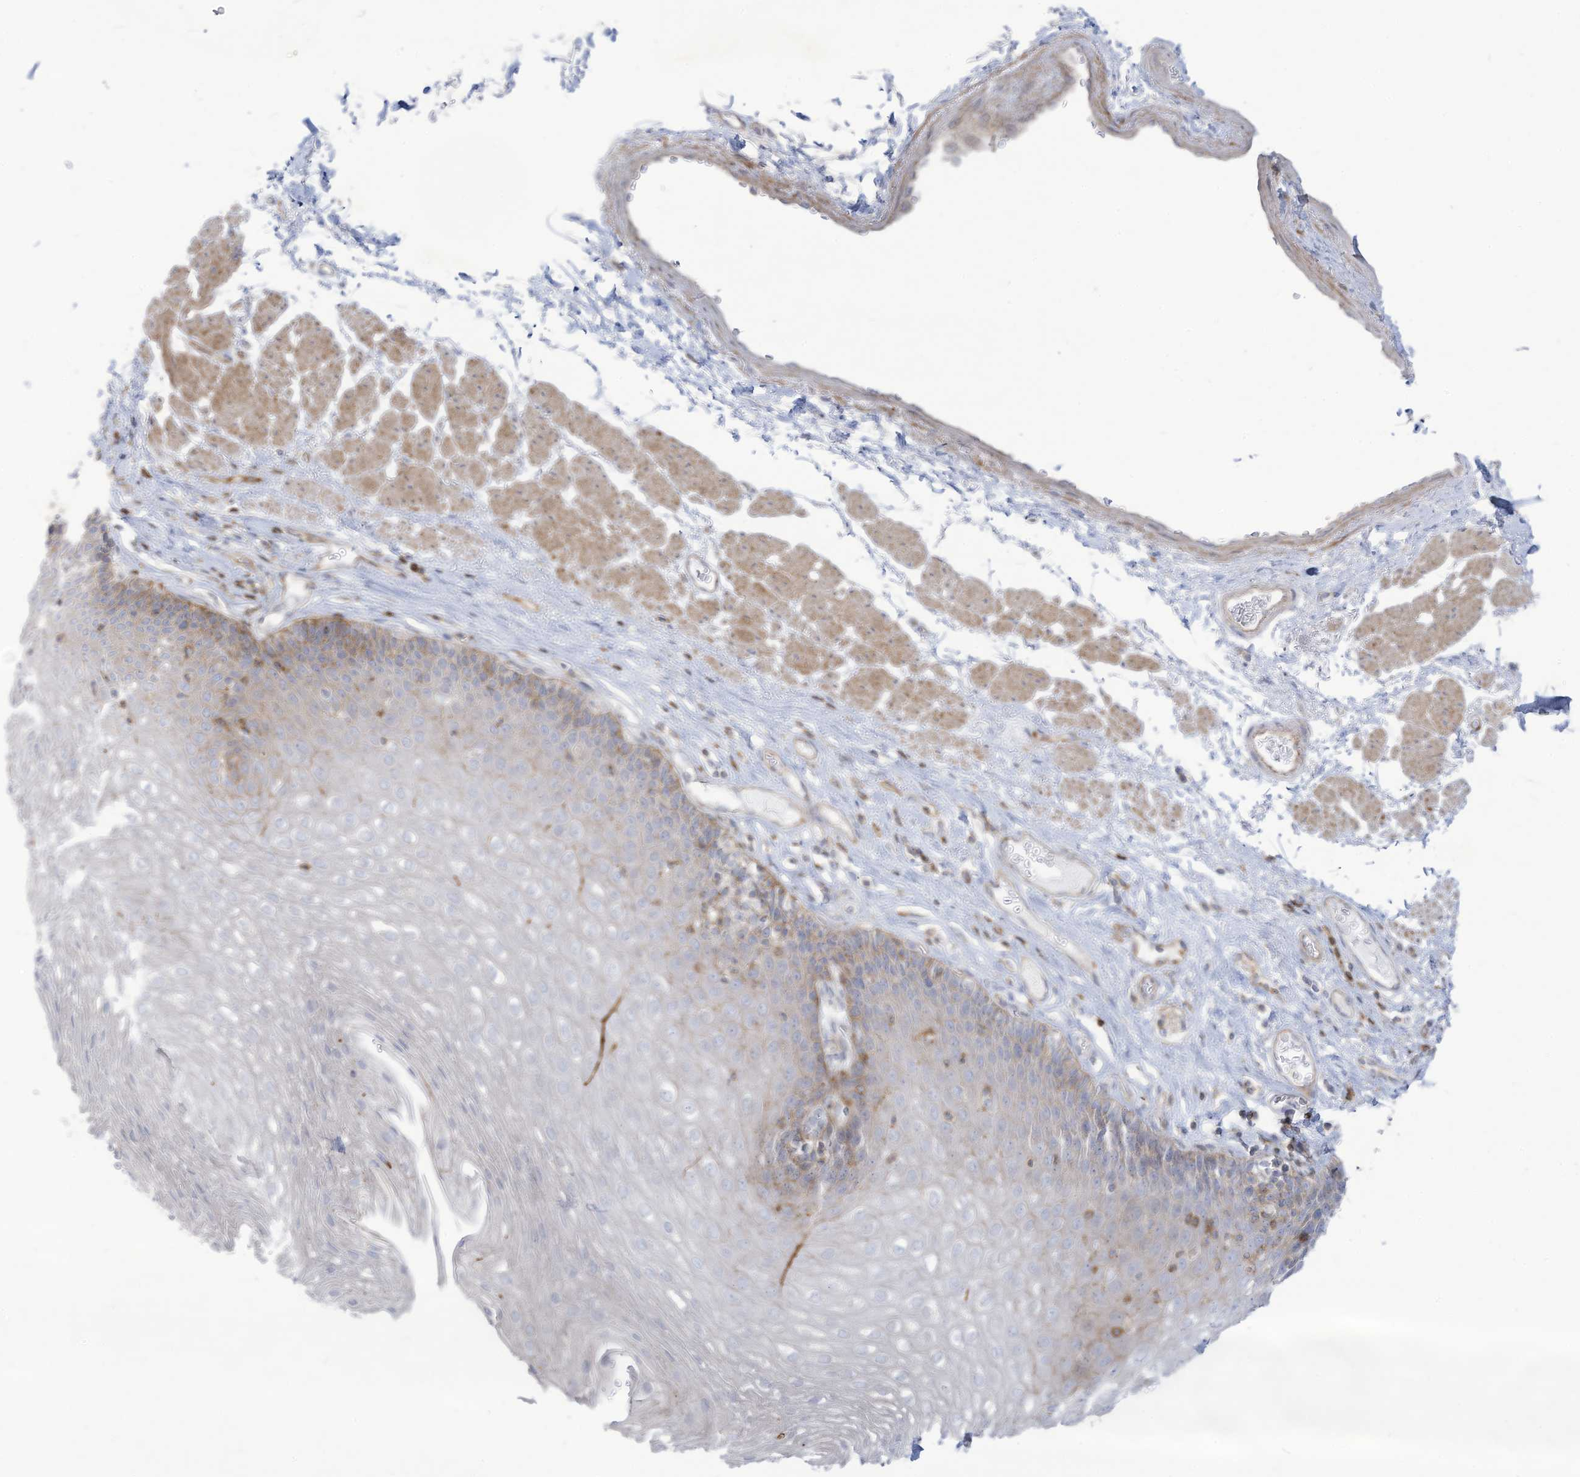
{"staining": {"intensity": "moderate", "quantity": "25%-75%", "location": "cytoplasmic/membranous"}, "tissue": "esophagus", "cell_type": "Squamous epithelial cells", "image_type": "normal", "snomed": [{"axis": "morphology", "description": "Normal tissue, NOS"}, {"axis": "topography", "description": "Esophagus"}], "caption": "Protein staining of unremarkable esophagus demonstrates moderate cytoplasmic/membranous positivity in about 25%-75% of squamous epithelial cells.", "gene": "THNSL2", "patient": {"sex": "female", "age": 66}}